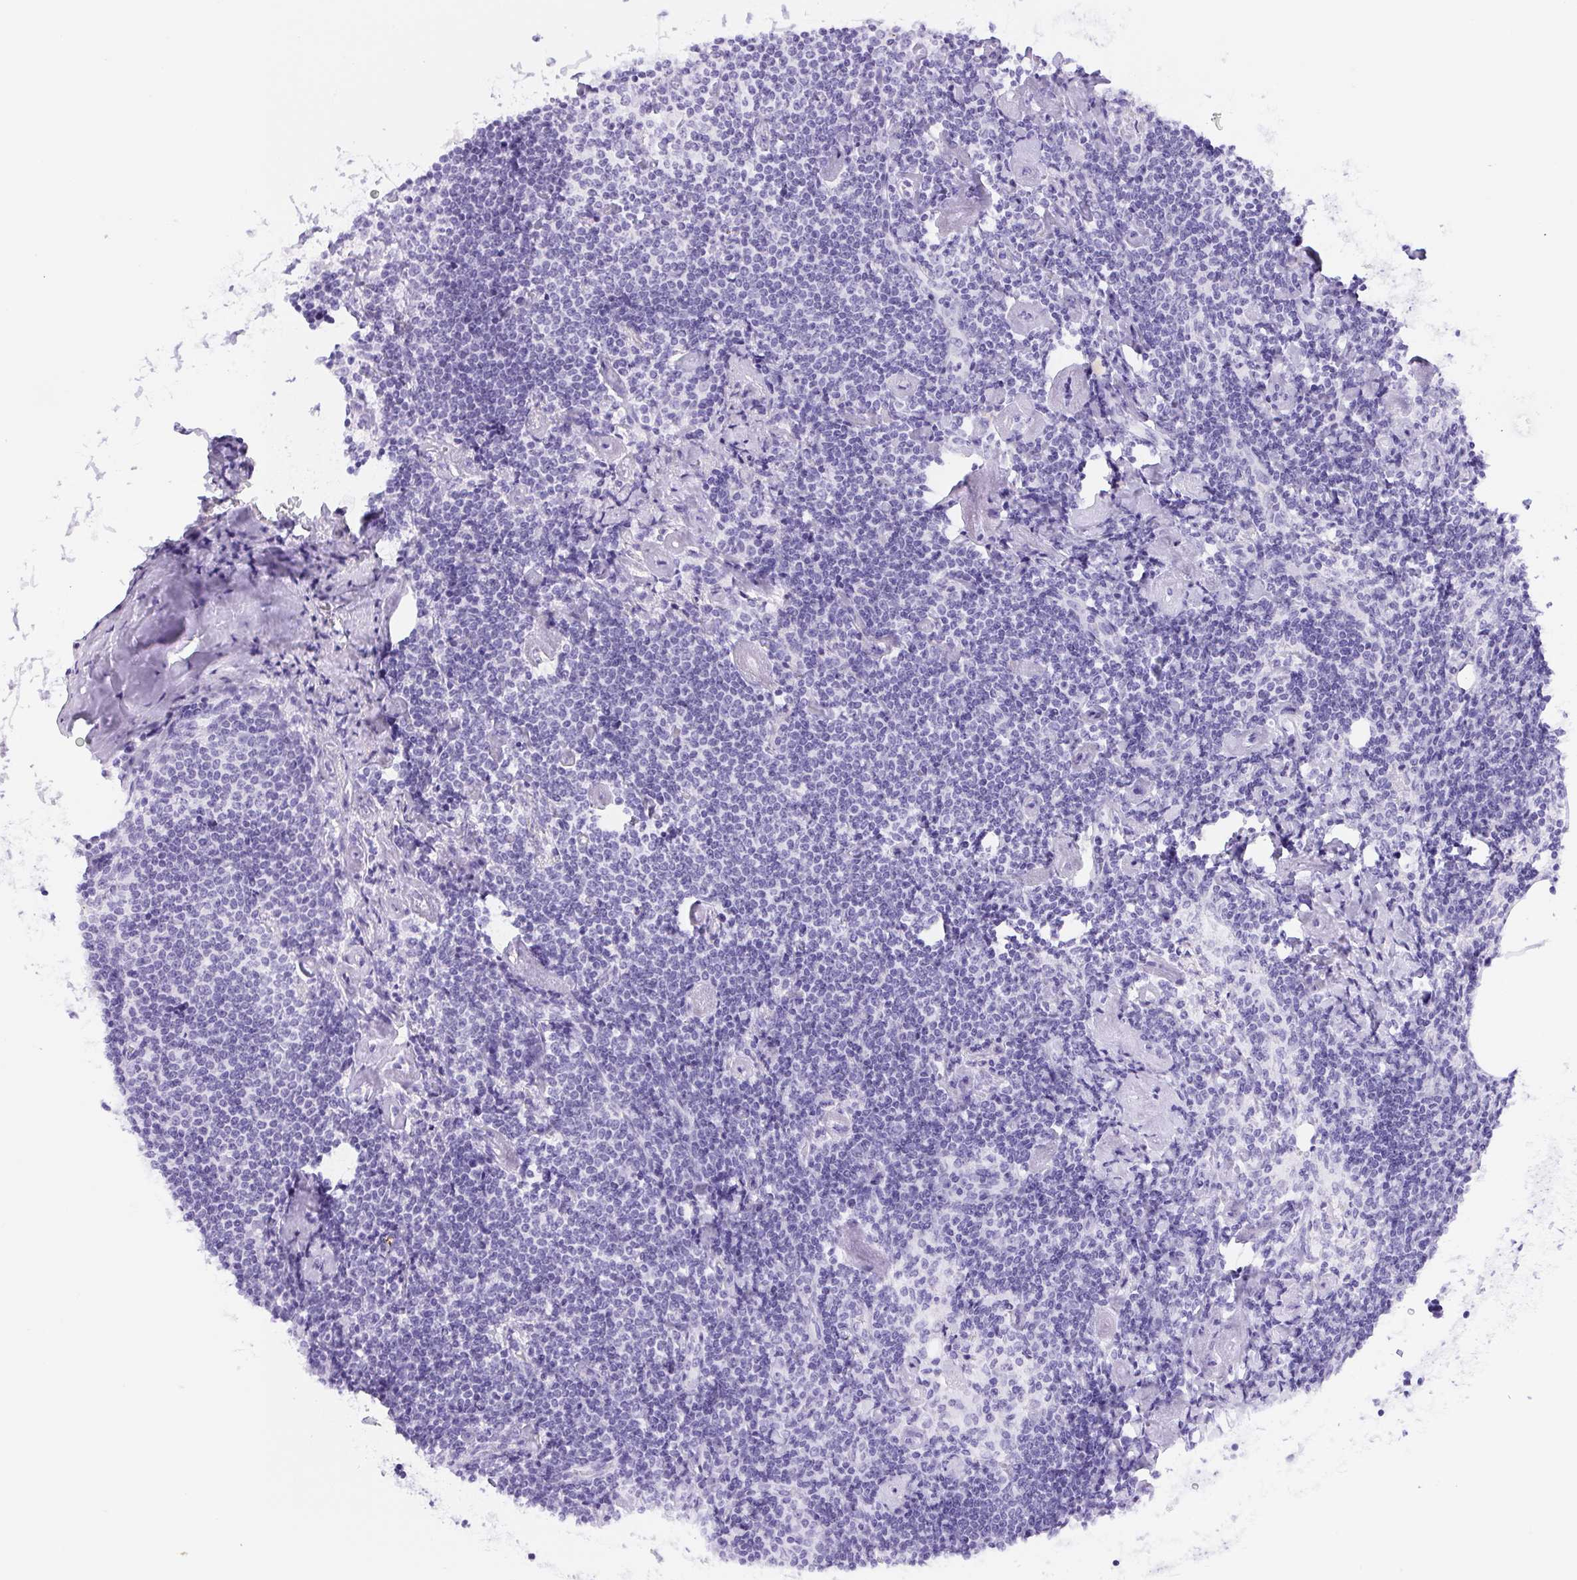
{"staining": {"intensity": "negative", "quantity": "none", "location": "none"}, "tissue": "lymph node", "cell_type": "Non-germinal center cells", "image_type": "normal", "snomed": [{"axis": "morphology", "description": "Normal tissue, NOS"}, {"axis": "topography", "description": "Lymph node"}], "caption": "A photomicrograph of lymph node stained for a protein demonstrates no brown staining in non-germinal center cells.", "gene": "ERP27", "patient": {"sex": "female", "age": 69}}